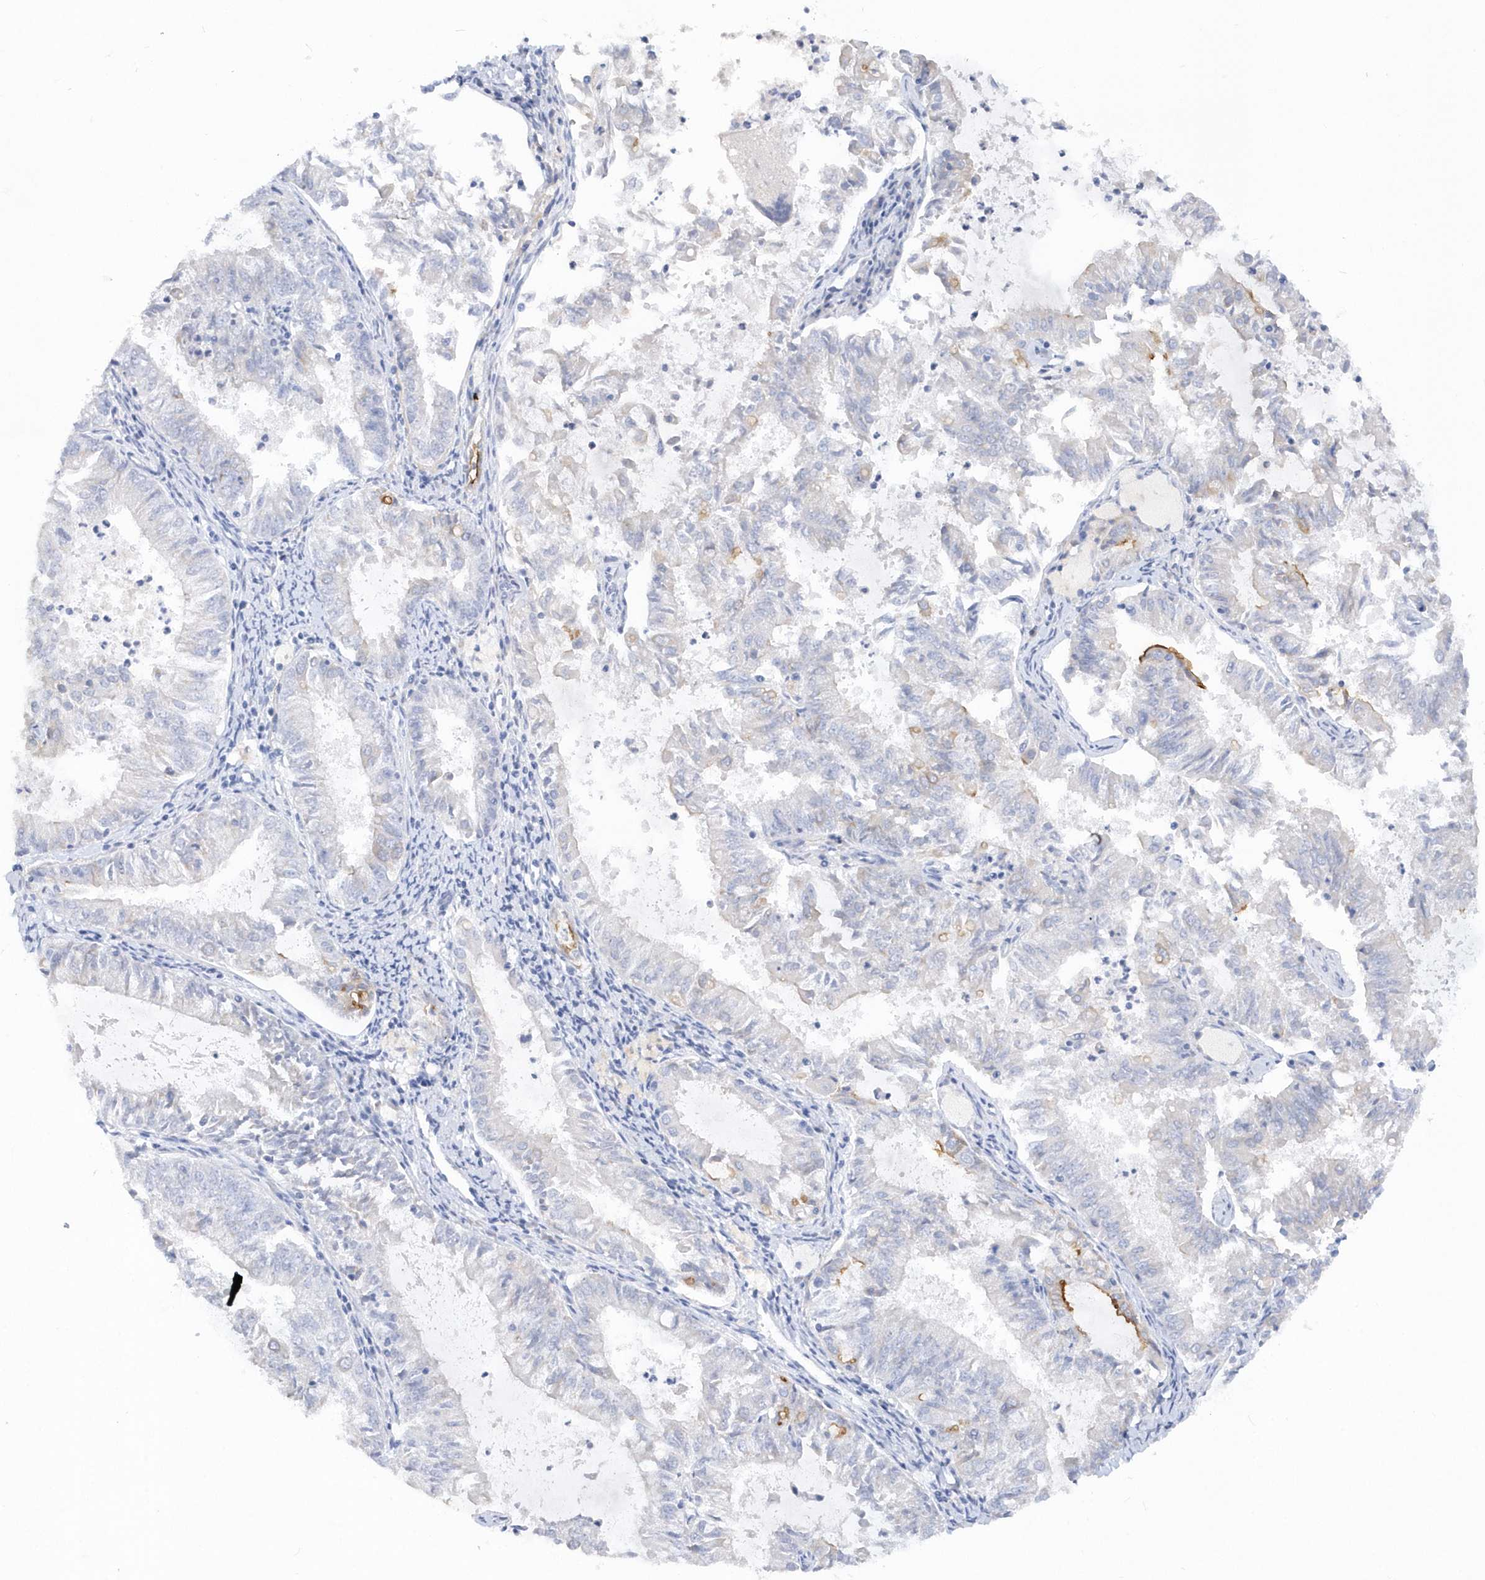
{"staining": {"intensity": "moderate", "quantity": "<25%", "location": "cytoplasmic/membranous"}, "tissue": "endometrial cancer", "cell_type": "Tumor cells", "image_type": "cancer", "snomed": [{"axis": "morphology", "description": "Adenocarcinoma, NOS"}, {"axis": "topography", "description": "Endometrium"}], "caption": "This micrograph shows immunohistochemistry staining of human endometrial adenocarcinoma, with low moderate cytoplasmic/membranous positivity in about <25% of tumor cells.", "gene": "RPE", "patient": {"sex": "female", "age": 57}}